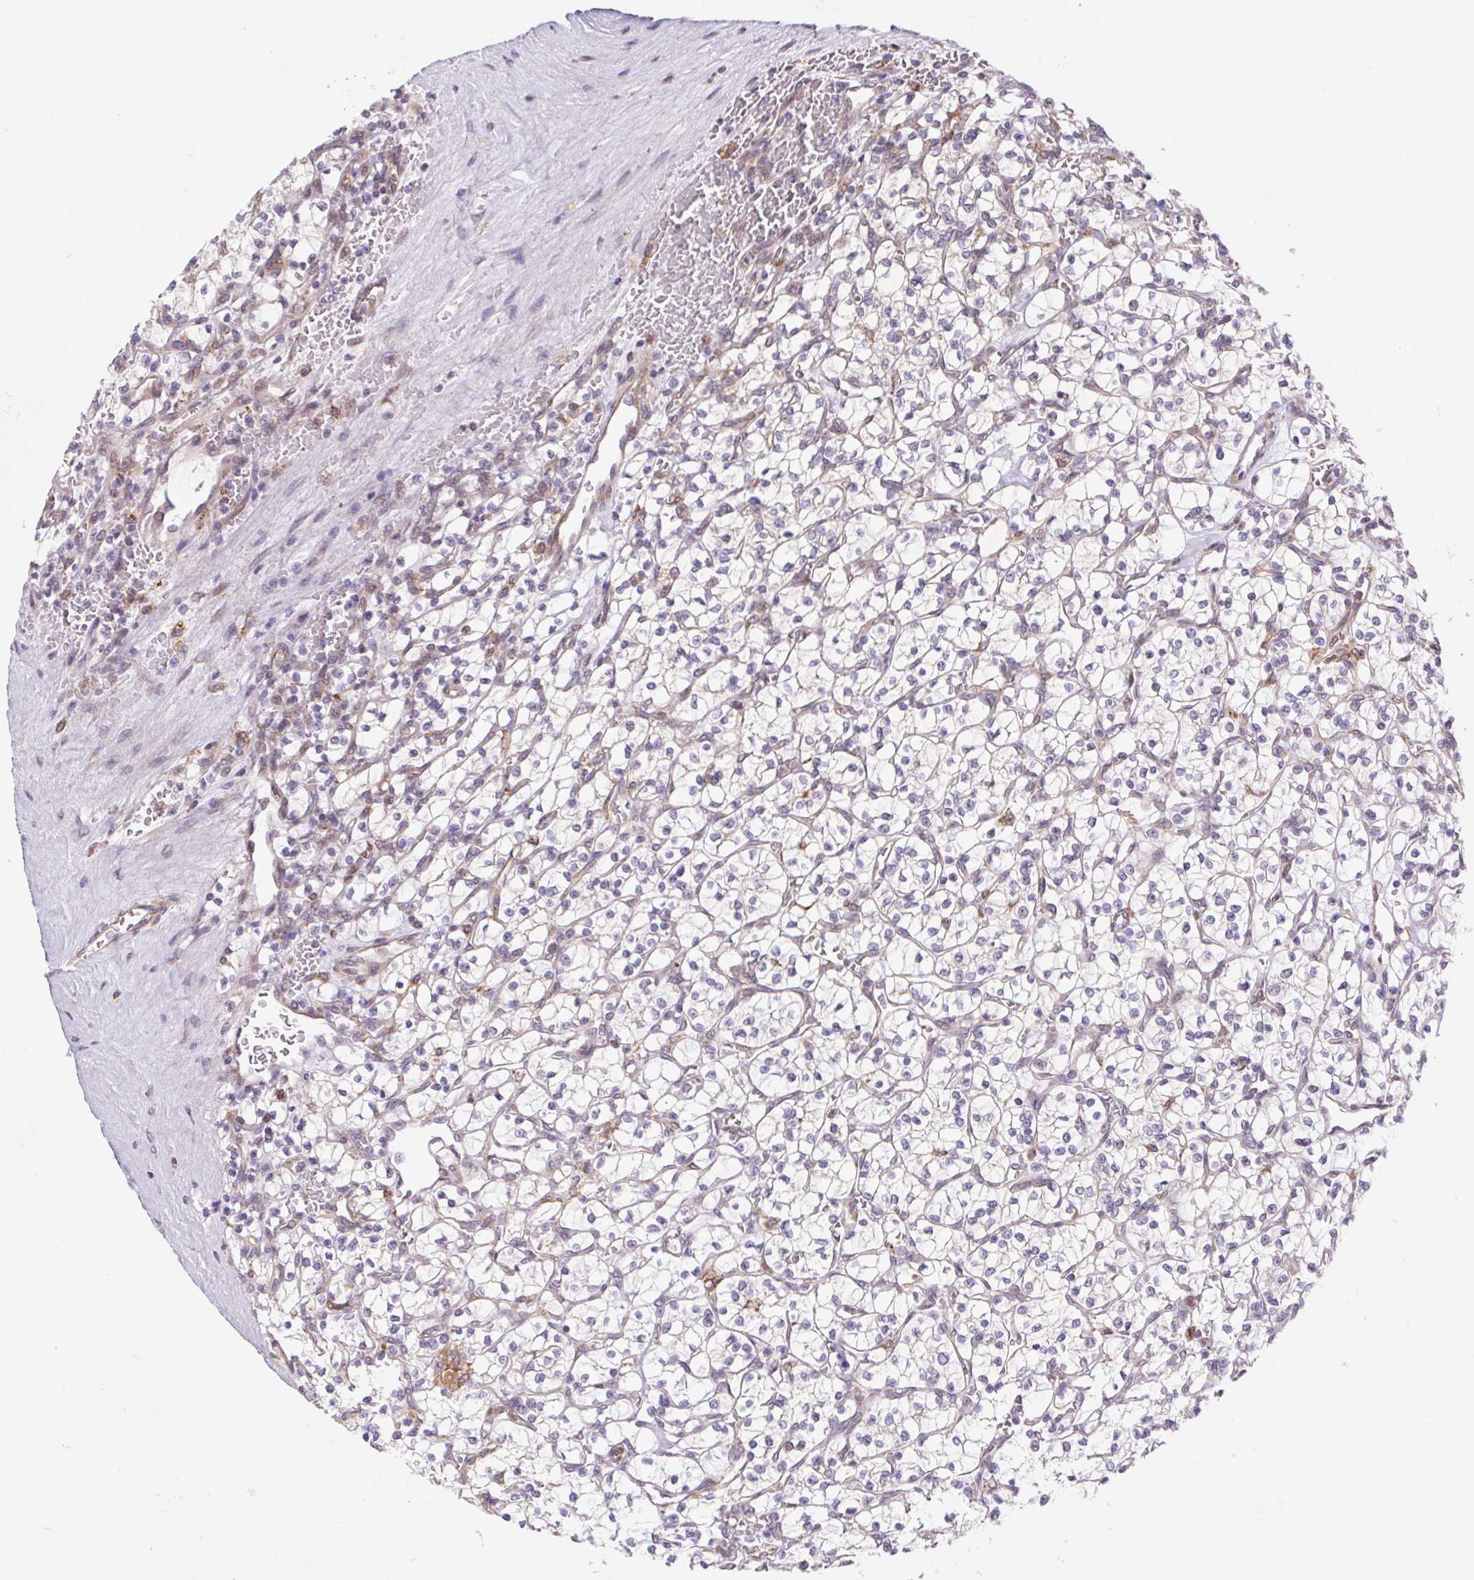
{"staining": {"intensity": "negative", "quantity": "none", "location": "none"}, "tissue": "renal cancer", "cell_type": "Tumor cells", "image_type": "cancer", "snomed": [{"axis": "morphology", "description": "Adenocarcinoma, NOS"}, {"axis": "topography", "description": "Kidney"}], "caption": "Photomicrograph shows no protein staining in tumor cells of renal cancer (adenocarcinoma) tissue. (DAB (3,3'-diaminobenzidine) immunohistochemistry with hematoxylin counter stain).", "gene": "KLHL20", "patient": {"sex": "female", "age": 64}}